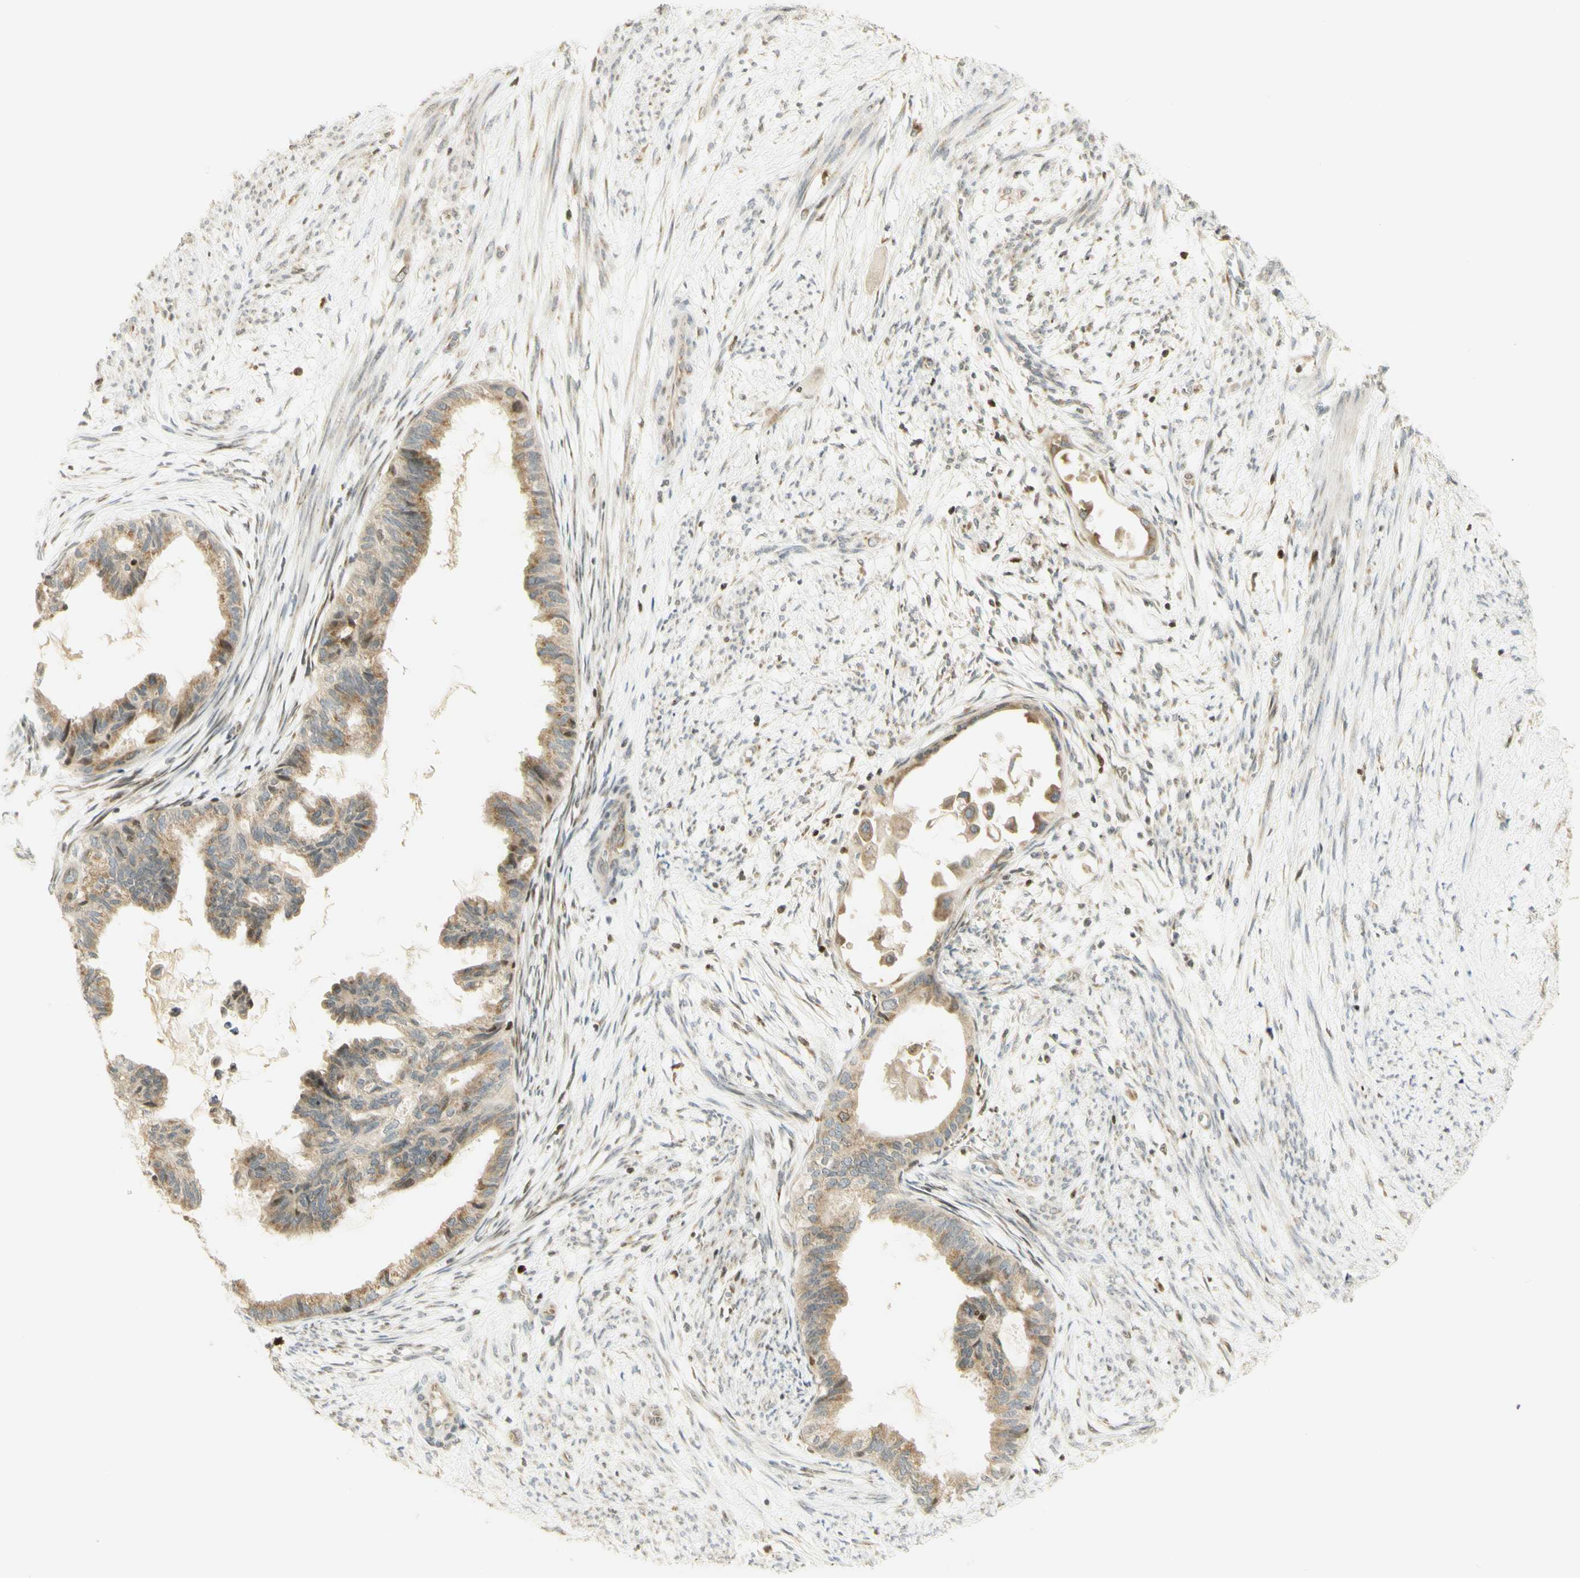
{"staining": {"intensity": "moderate", "quantity": ">75%", "location": "cytoplasmic/membranous,nuclear"}, "tissue": "cervical cancer", "cell_type": "Tumor cells", "image_type": "cancer", "snomed": [{"axis": "morphology", "description": "Normal tissue, NOS"}, {"axis": "morphology", "description": "Adenocarcinoma, NOS"}, {"axis": "topography", "description": "Cervix"}, {"axis": "topography", "description": "Endometrium"}], "caption": "DAB immunohistochemical staining of human cervical adenocarcinoma exhibits moderate cytoplasmic/membranous and nuclear protein expression in about >75% of tumor cells.", "gene": "KIF11", "patient": {"sex": "female", "age": 86}}